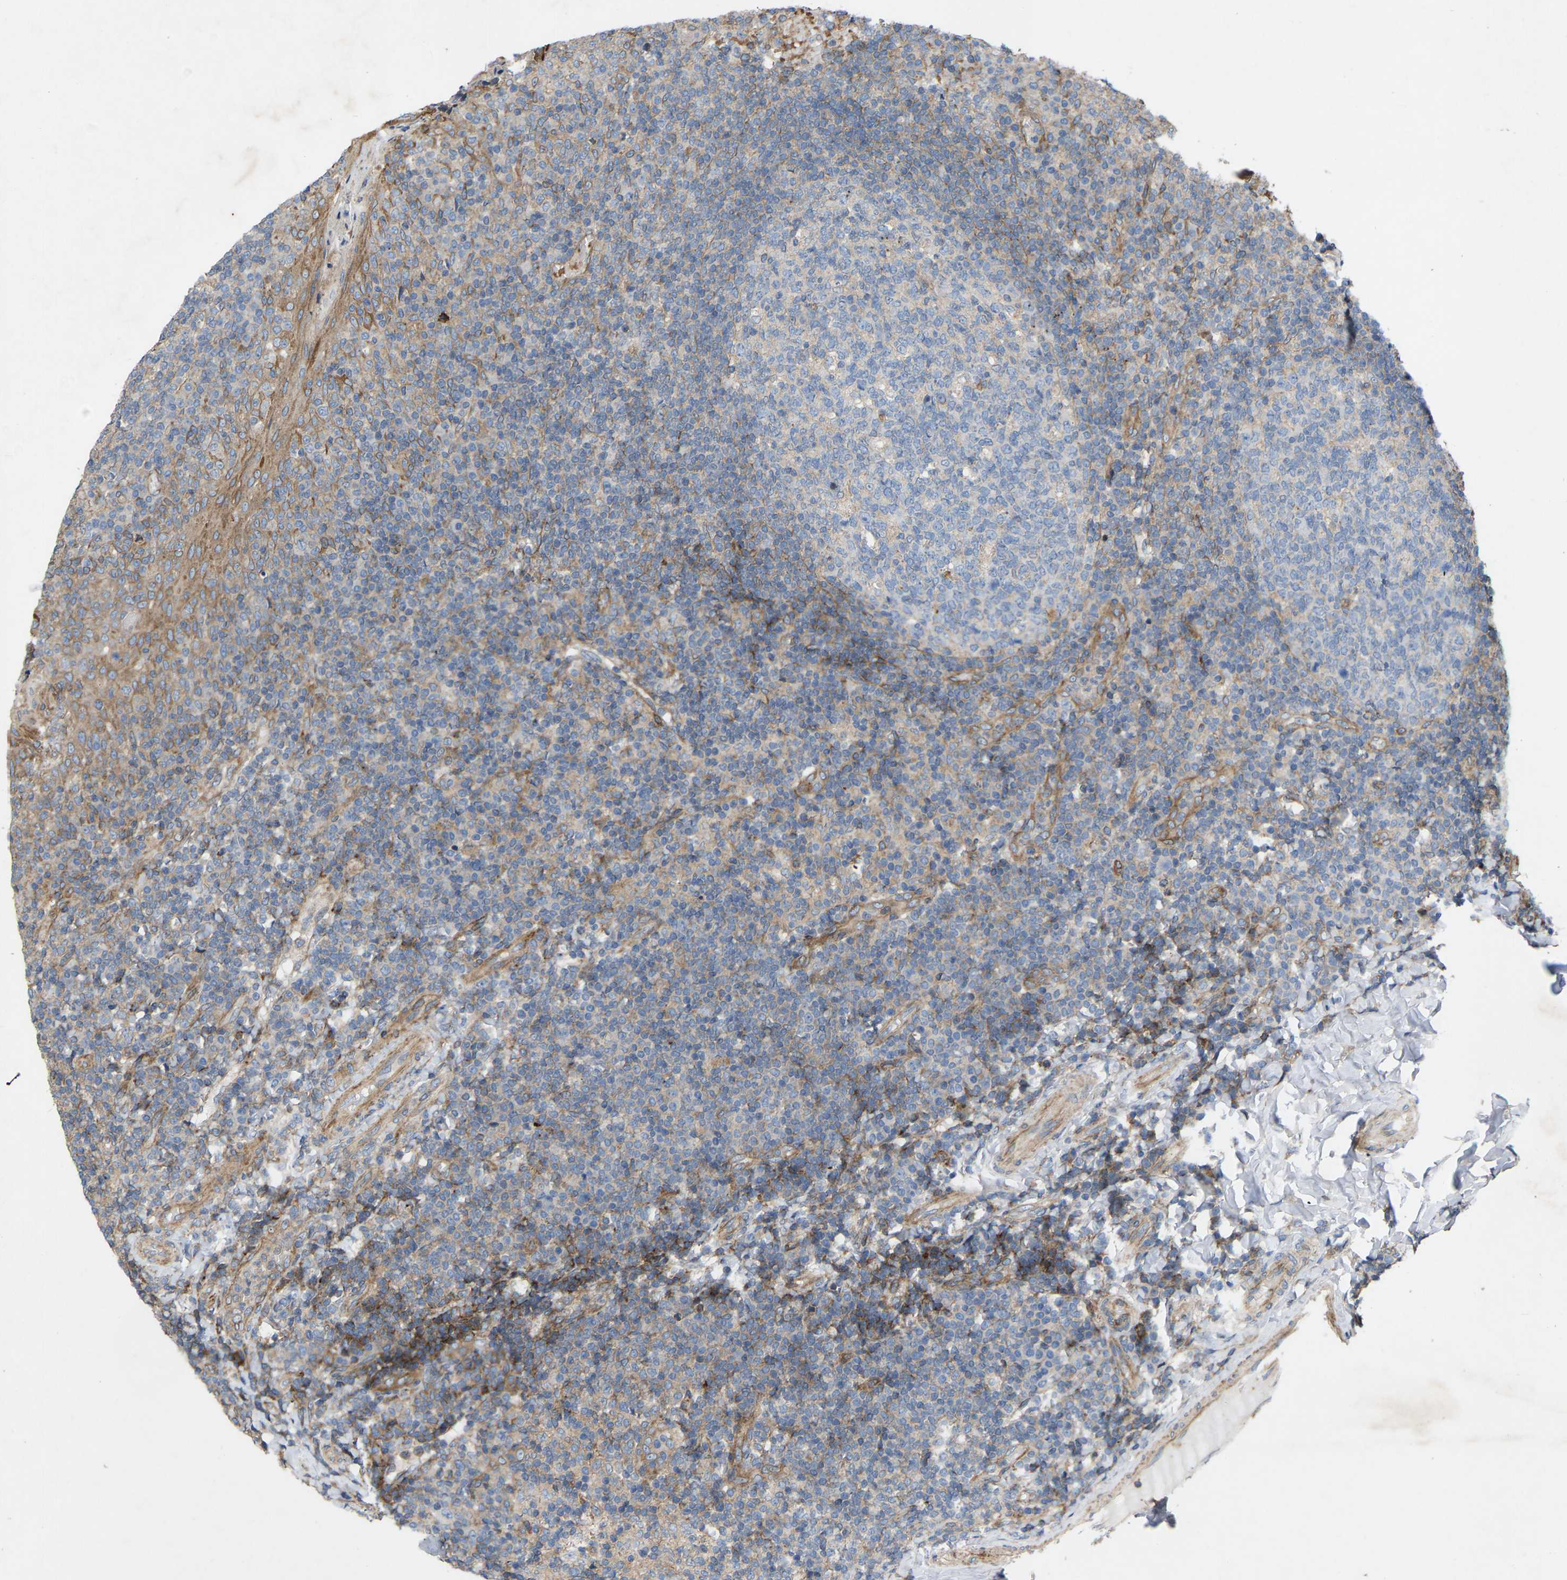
{"staining": {"intensity": "weak", "quantity": "<25%", "location": "cytoplasmic/membranous"}, "tissue": "tonsil", "cell_type": "Germinal center cells", "image_type": "normal", "snomed": [{"axis": "morphology", "description": "Normal tissue, NOS"}, {"axis": "topography", "description": "Tonsil"}], "caption": "Protein analysis of benign tonsil demonstrates no significant positivity in germinal center cells. The staining was performed using DAB to visualize the protein expression in brown, while the nuclei were stained in blue with hematoxylin (Magnification: 20x).", "gene": "TOR1B", "patient": {"sex": "female", "age": 19}}